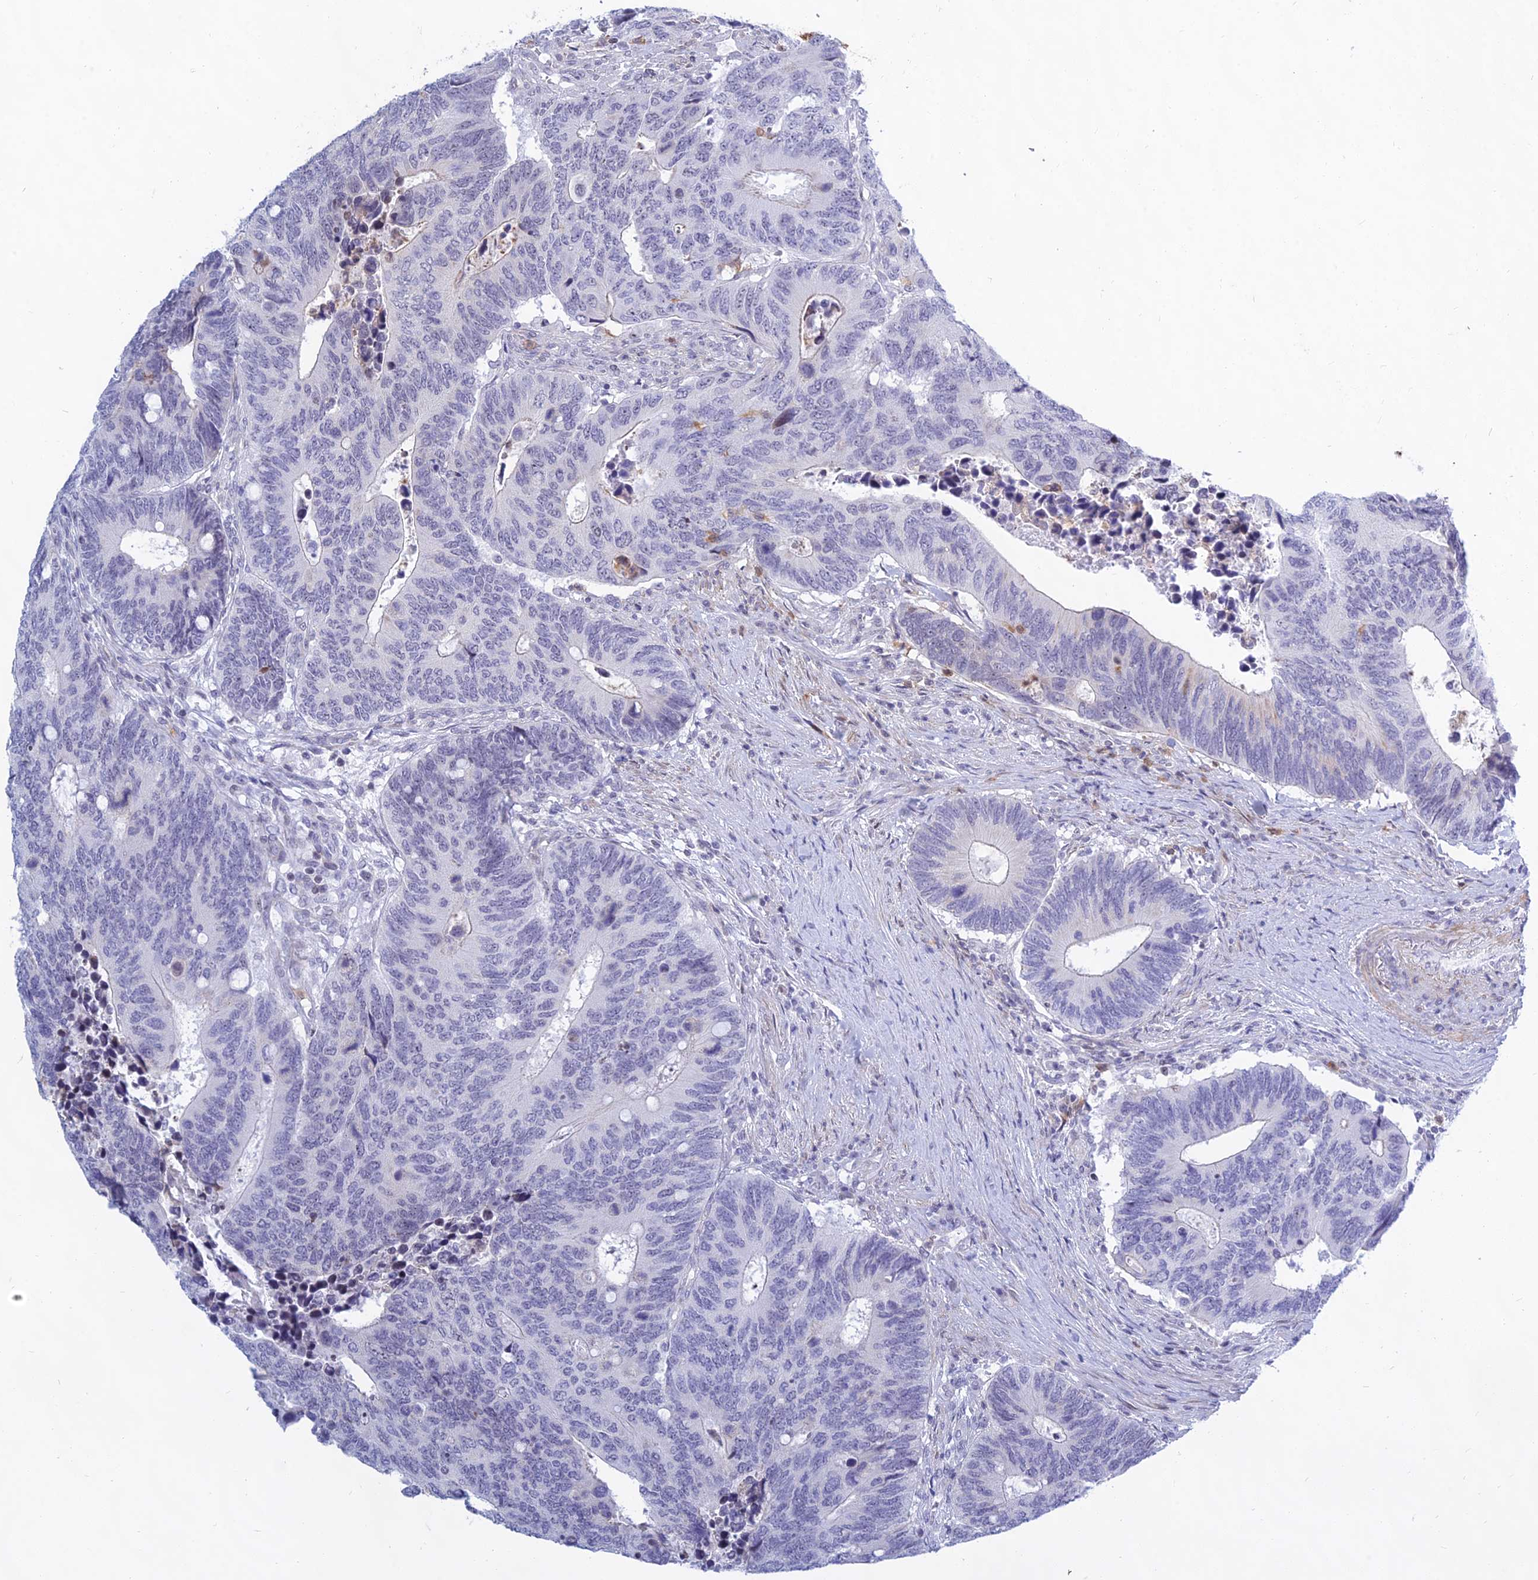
{"staining": {"intensity": "negative", "quantity": "none", "location": "none"}, "tissue": "colorectal cancer", "cell_type": "Tumor cells", "image_type": "cancer", "snomed": [{"axis": "morphology", "description": "Adenocarcinoma, NOS"}, {"axis": "topography", "description": "Colon"}], "caption": "Immunohistochemical staining of human adenocarcinoma (colorectal) reveals no significant expression in tumor cells.", "gene": "KRR1", "patient": {"sex": "male", "age": 87}}